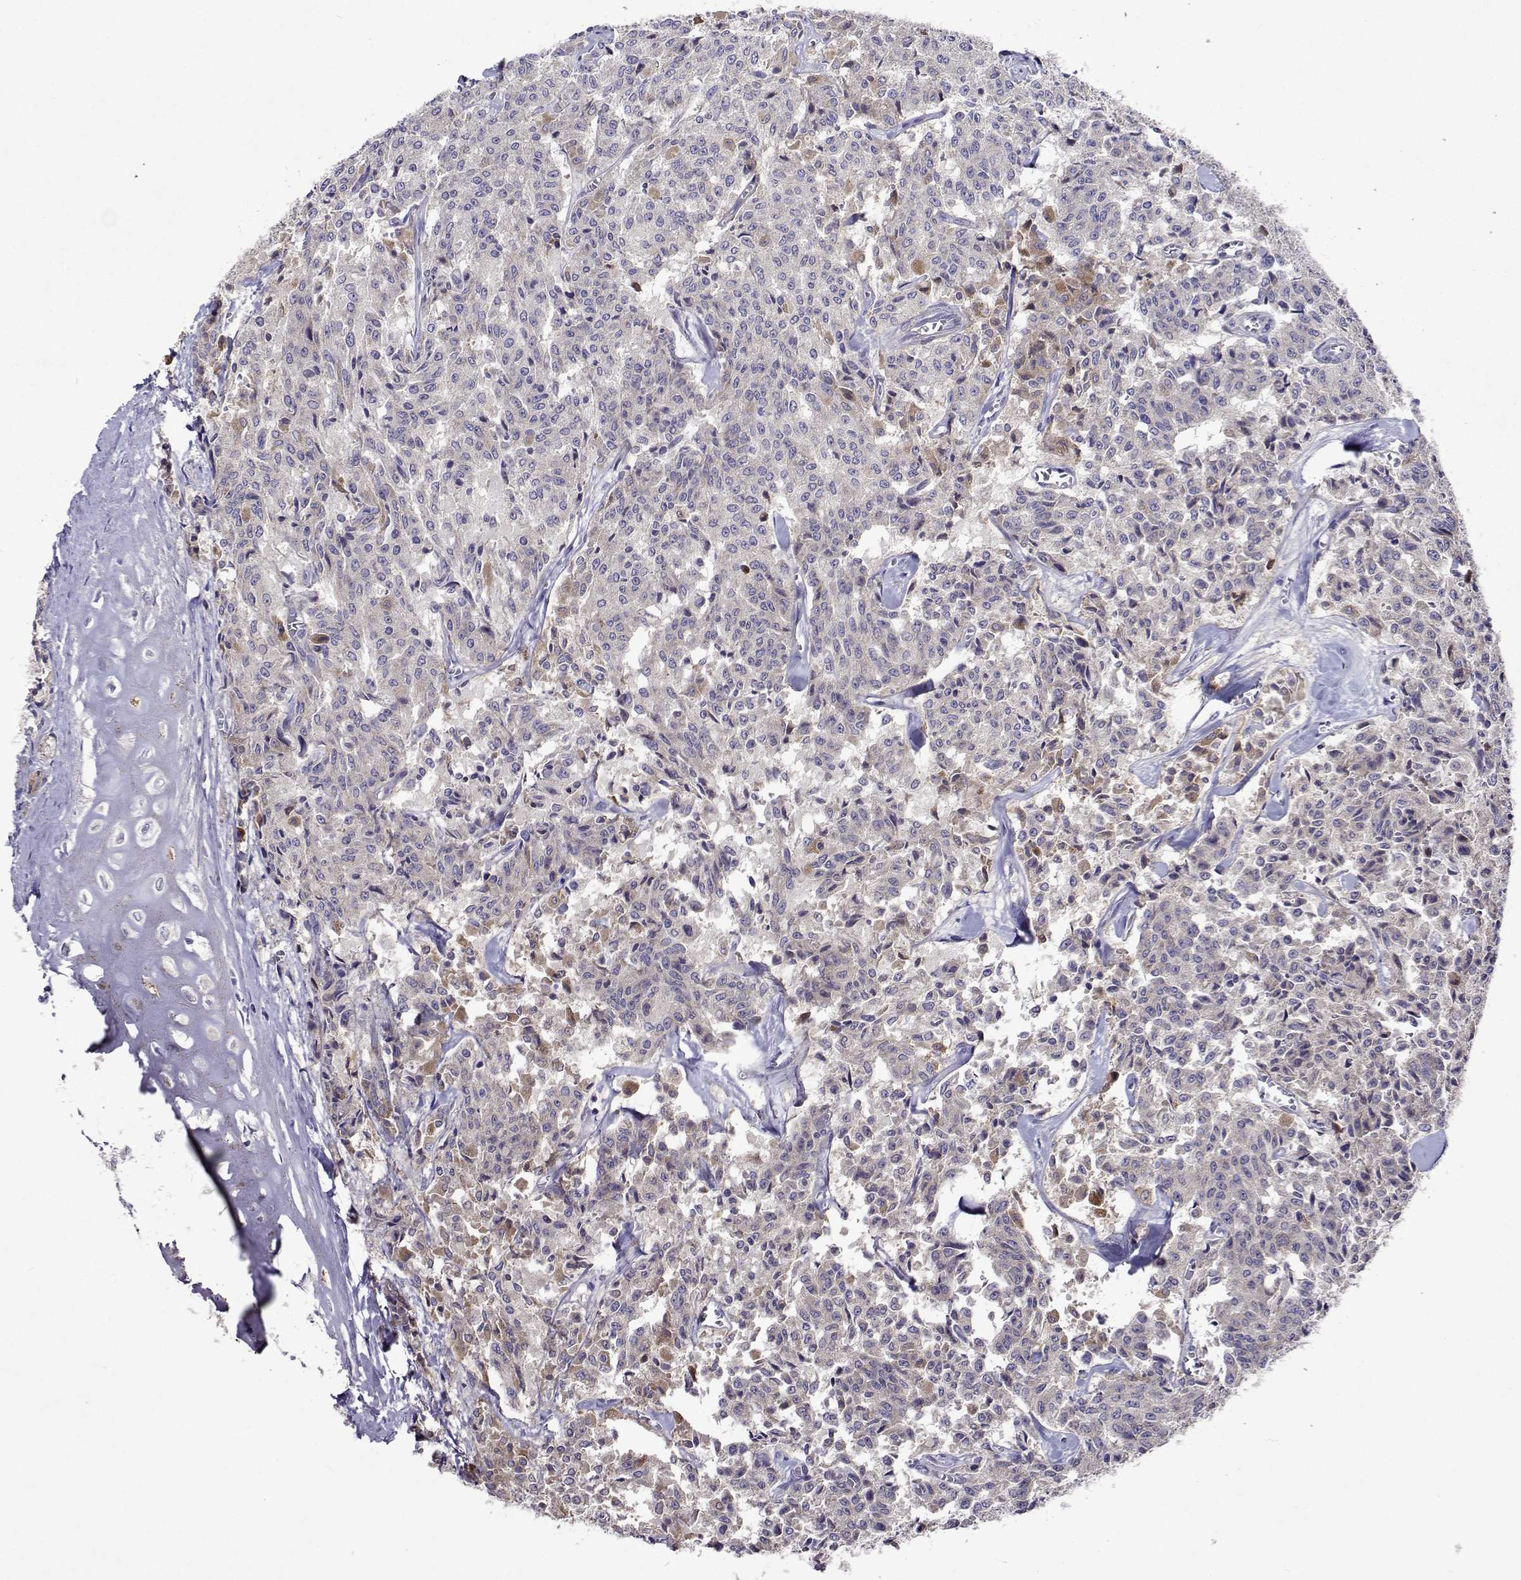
{"staining": {"intensity": "negative", "quantity": "none", "location": "none"}, "tissue": "carcinoid", "cell_type": "Tumor cells", "image_type": "cancer", "snomed": [{"axis": "morphology", "description": "Carcinoid, malignant, NOS"}, {"axis": "topography", "description": "Lung"}], "caption": "This is an immunohistochemistry (IHC) image of human carcinoid (malignant). There is no positivity in tumor cells.", "gene": "TARBP2", "patient": {"sex": "male", "age": 71}}